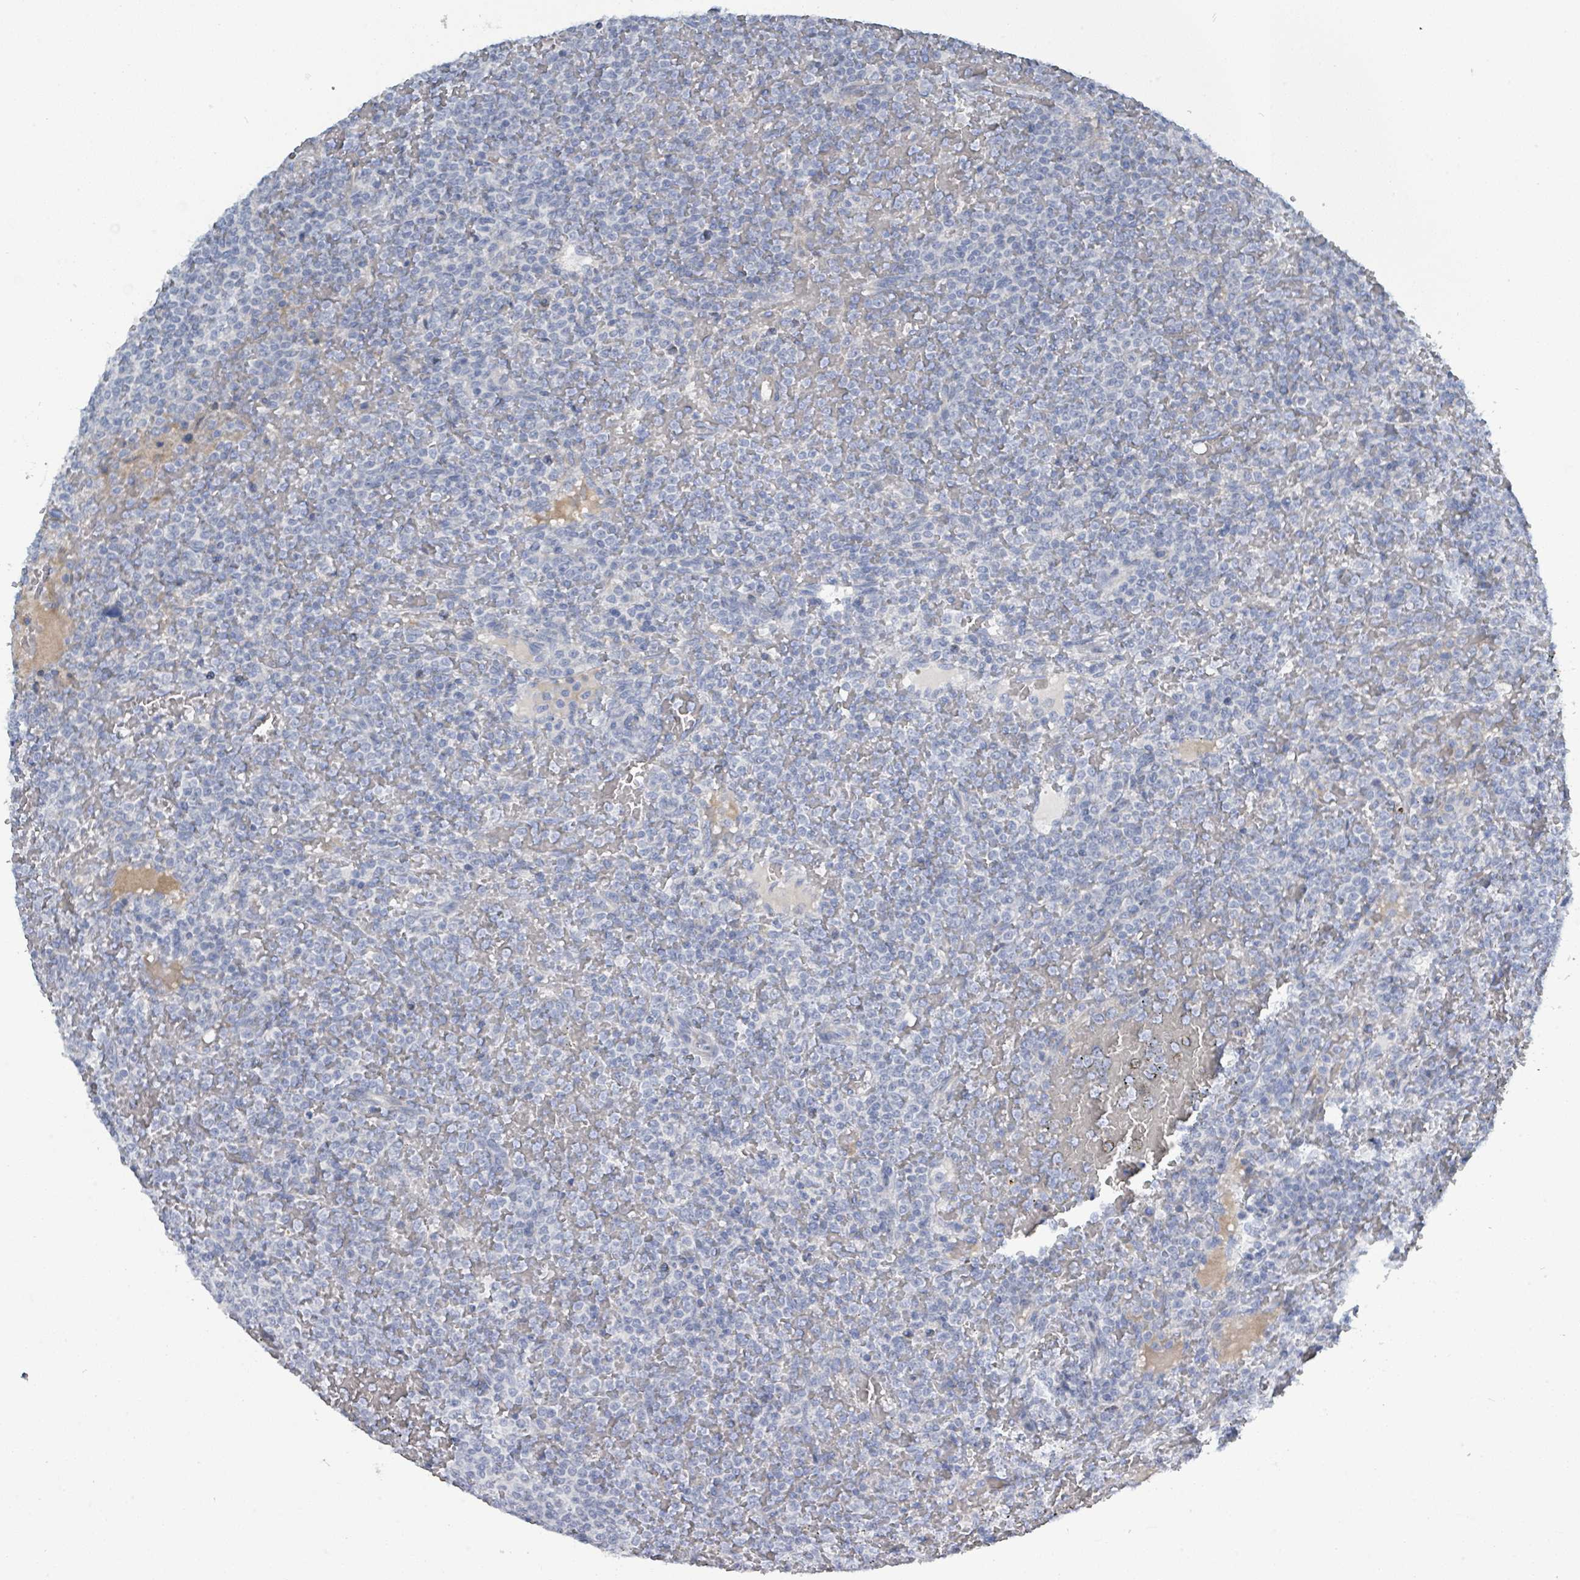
{"staining": {"intensity": "negative", "quantity": "none", "location": "none"}, "tissue": "lymphoma", "cell_type": "Tumor cells", "image_type": "cancer", "snomed": [{"axis": "morphology", "description": "Malignant lymphoma, non-Hodgkin's type, Low grade"}, {"axis": "topography", "description": "Spleen"}], "caption": "An immunohistochemistry micrograph of lymphoma is shown. There is no staining in tumor cells of lymphoma. (DAB IHC, high magnification).", "gene": "RAB33B", "patient": {"sex": "male", "age": 60}}